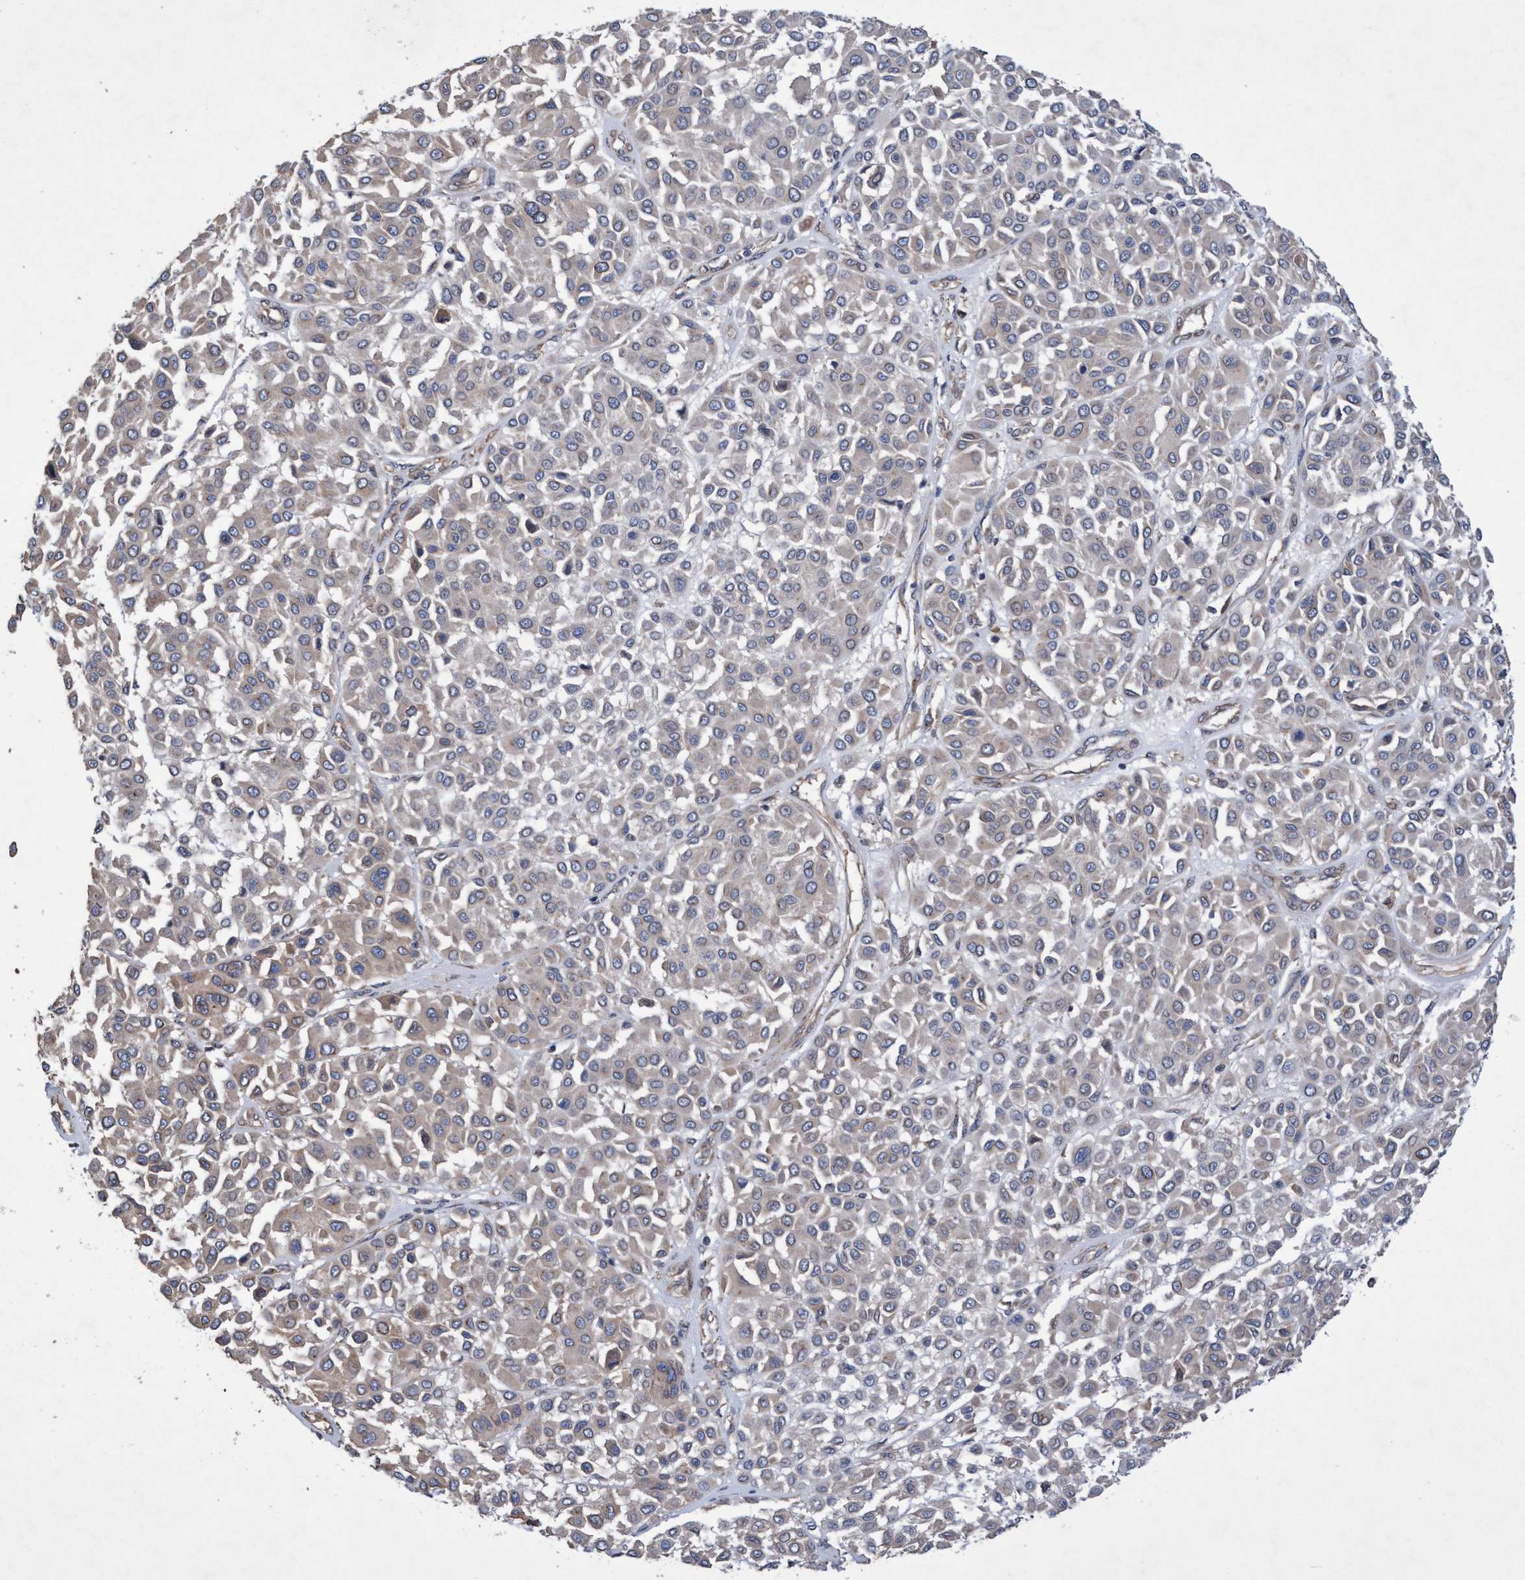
{"staining": {"intensity": "negative", "quantity": "none", "location": "none"}, "tissue": "melanoma", "cell_type": "Tumor cells", "image_type": "cancer", "snomed": [{"axis": "morphology", "description": "Malignant melanoma, Metastatic site"}, {"axis": "topography", "description": "Soft tissue"}], "caption": "IHC of human malignant melanoma (metastatic site) shows no expression in tumor cells.", "gene": "BICD2", "patient": {"sex": "male", "age": 41}}